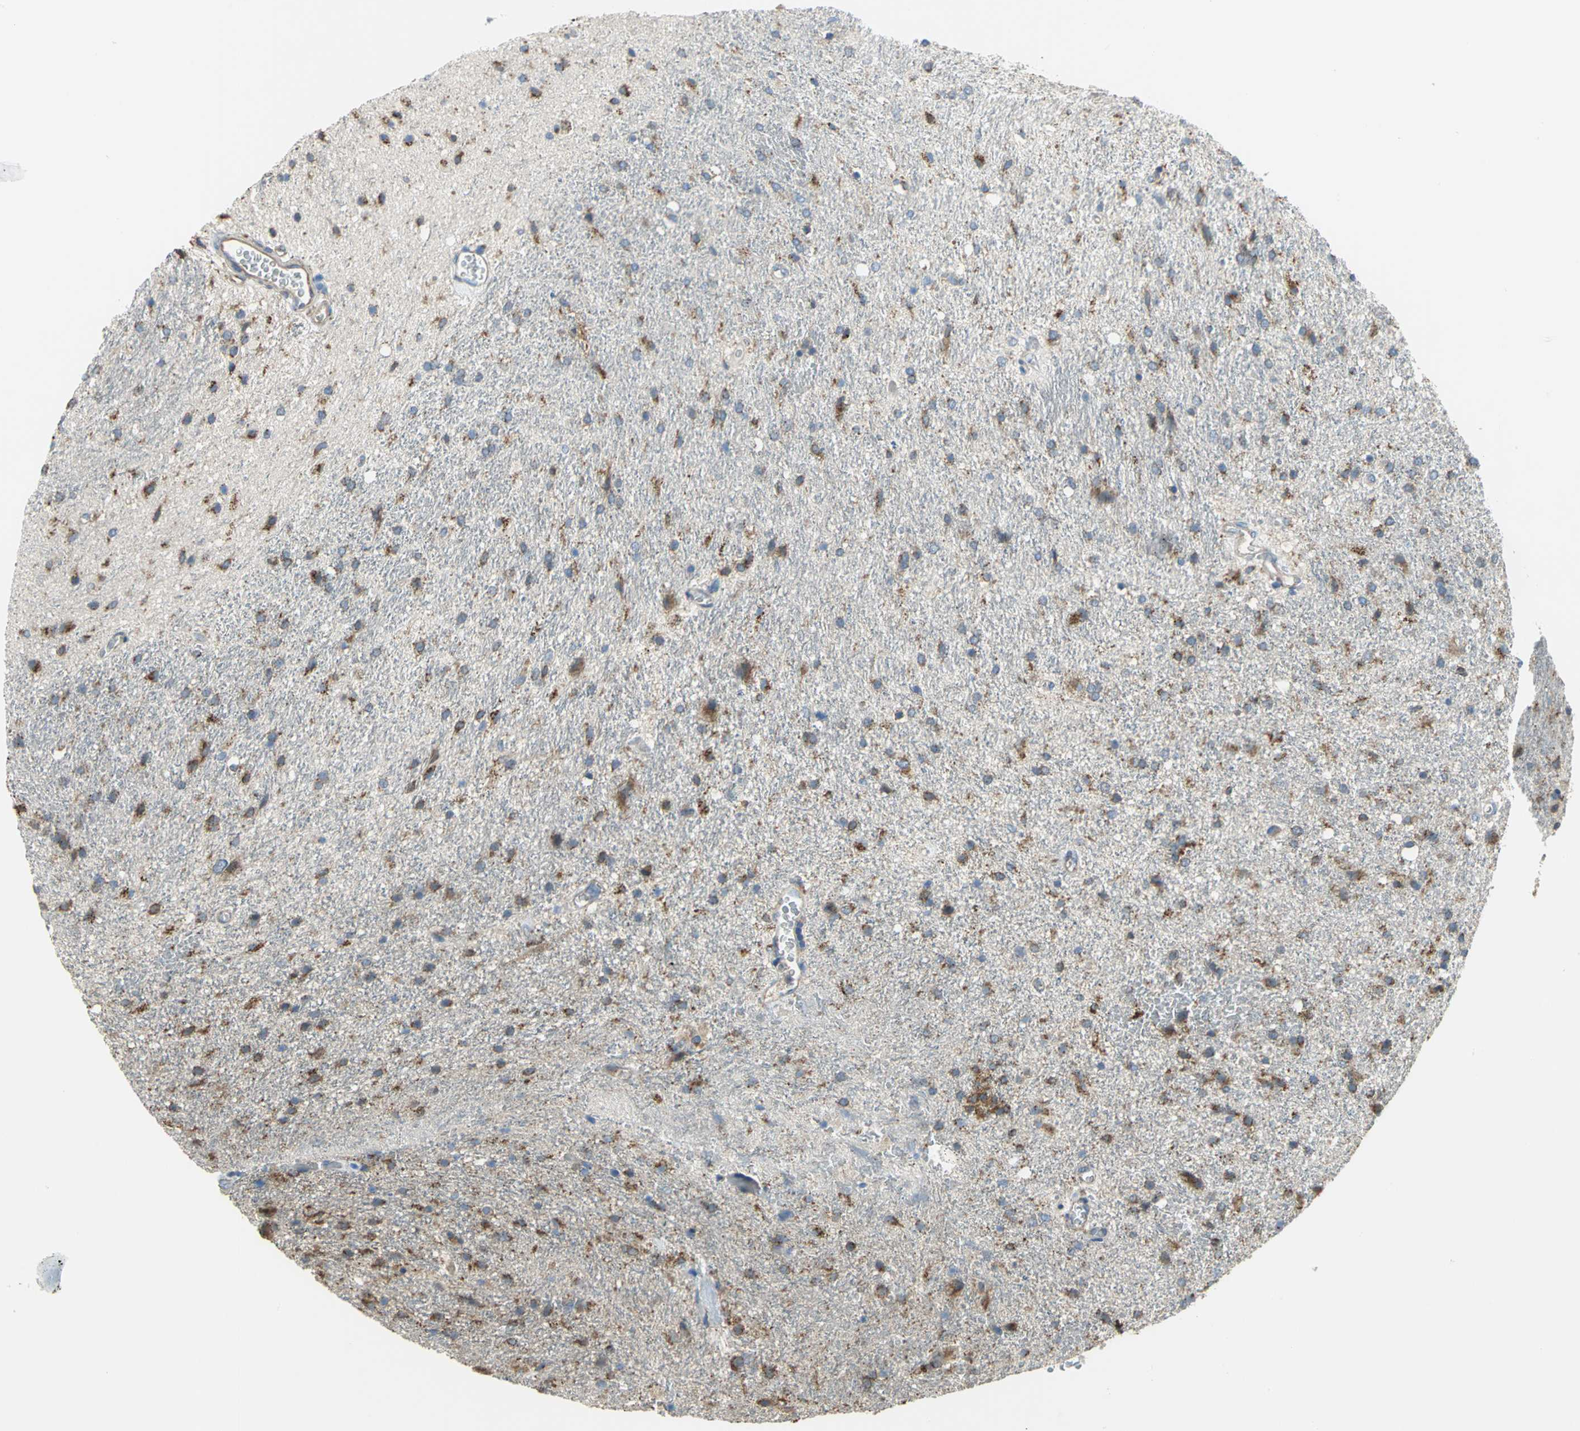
{"staining": {"intensity": "moderate", "quantity": ">75%", "location": "cytoplasmic/membranous"}, "tissue": "glioma", "cell_type": "Tumor cells", "image_type": "cancer", "snomed": [{"axis": "morphology", "description": "Normal tissue, NOS"}, {"axis": "morphology", "description": "Glioma, malignant, High grade"}, {"axis": "topography", "description": "Cerebral cortex"}], "caption": "A photomicrograph of human glioma stained for a protein displays moderate cytoplasmic/membranous brown staining in tumor cells.", "gene": "DIAPH2", "patient": {"sex": "male", "age": 56}}